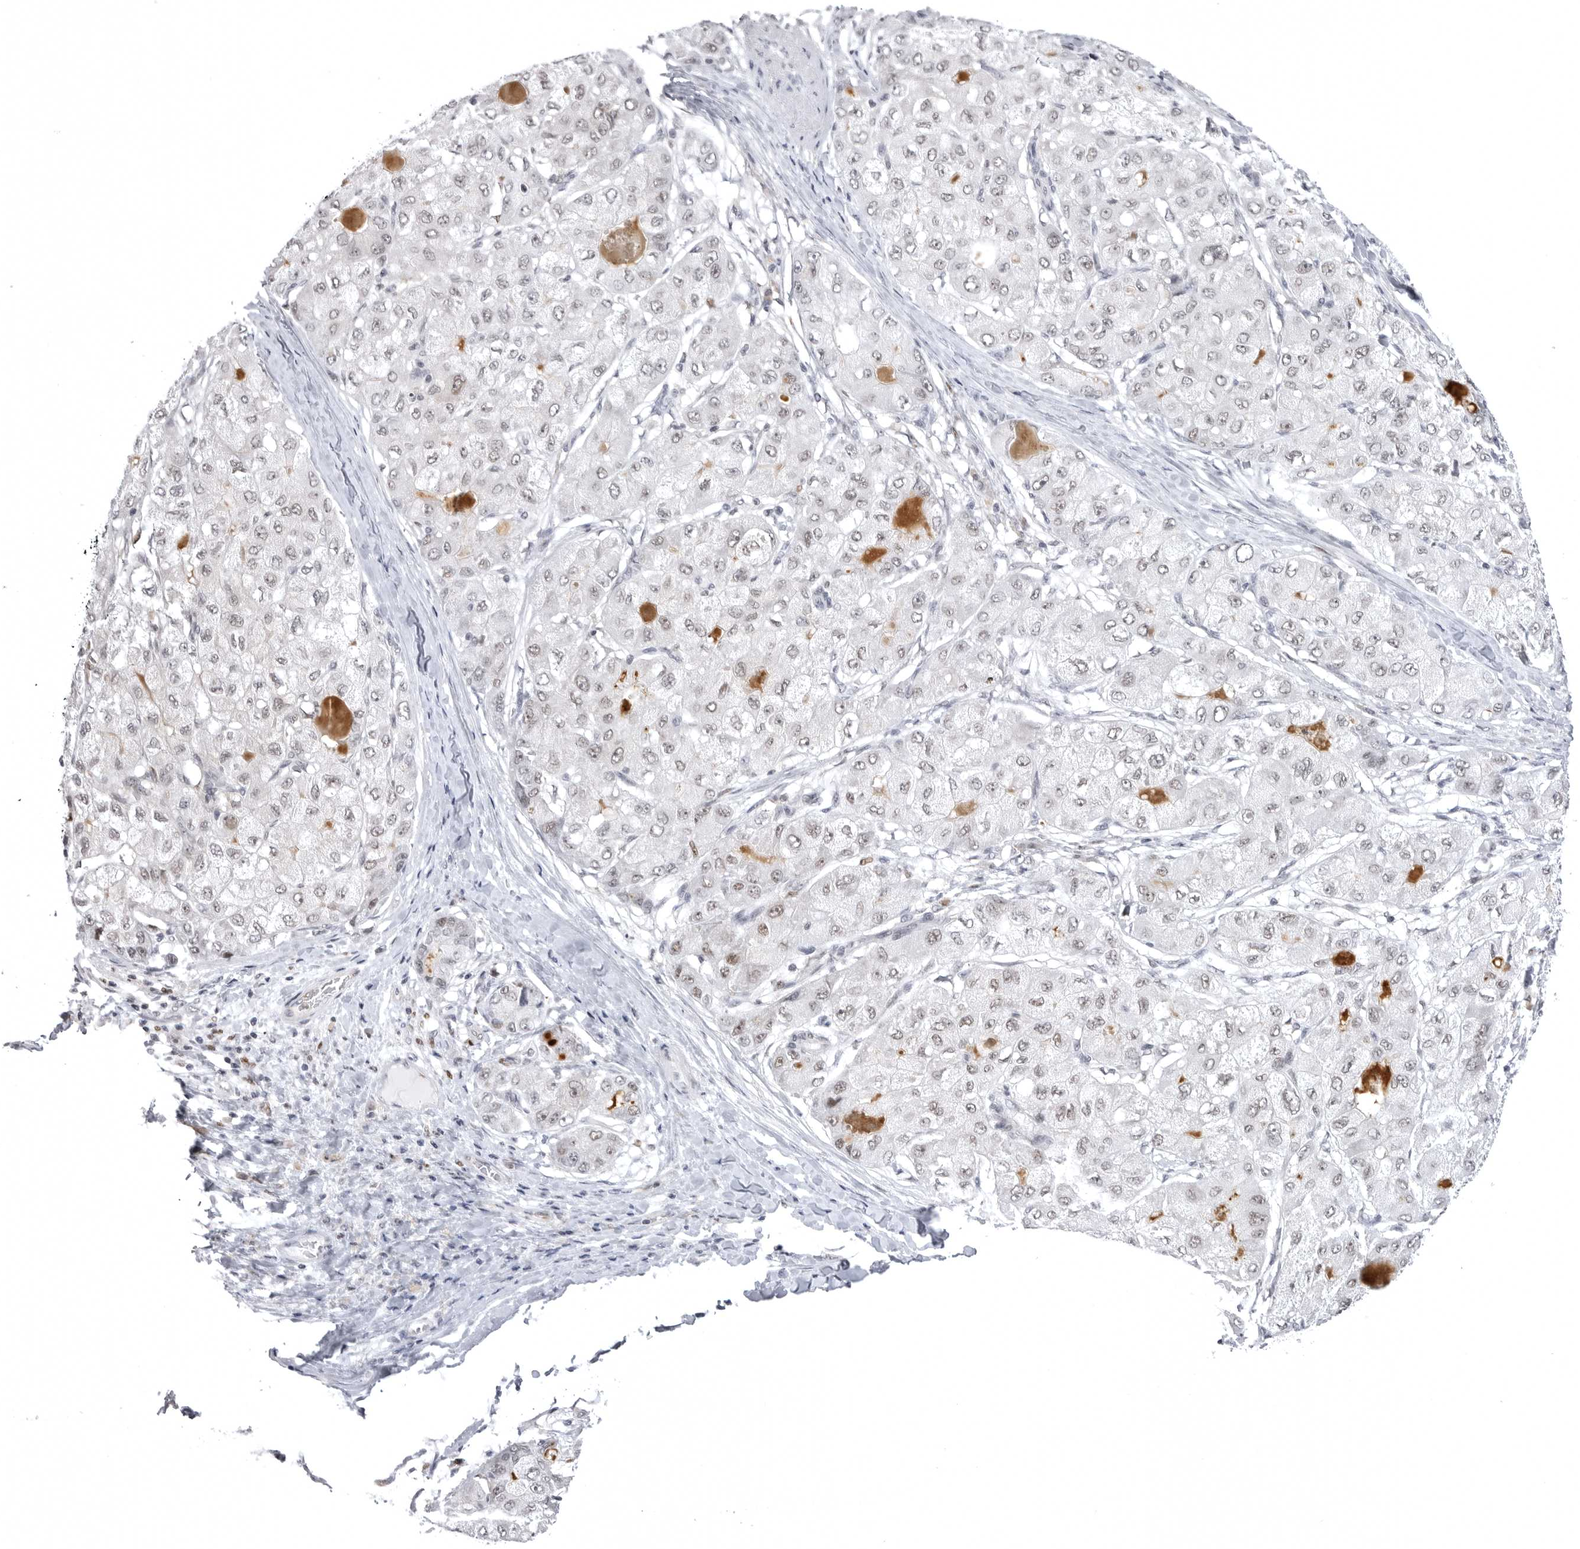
{"staining": {"intensity": "negative", "quantity": "none", "location": "none"}, "tissue": "liver cancer", "cell_type": "Tumor cells", "image_type": "cancer", "snomed": [{"axis": "morphology", "description": "Carcinoma, Hepatocellular, NOS"}, {"axis": "topography", "description": "Liver"}], "caption": "A histopathology image of hepatocellular carcinoma (liver) stained for a protein exhibits no brown staining in tumor cells.", "gene": "PTK2B", "patient": {"sex": "male", "age": 80}}